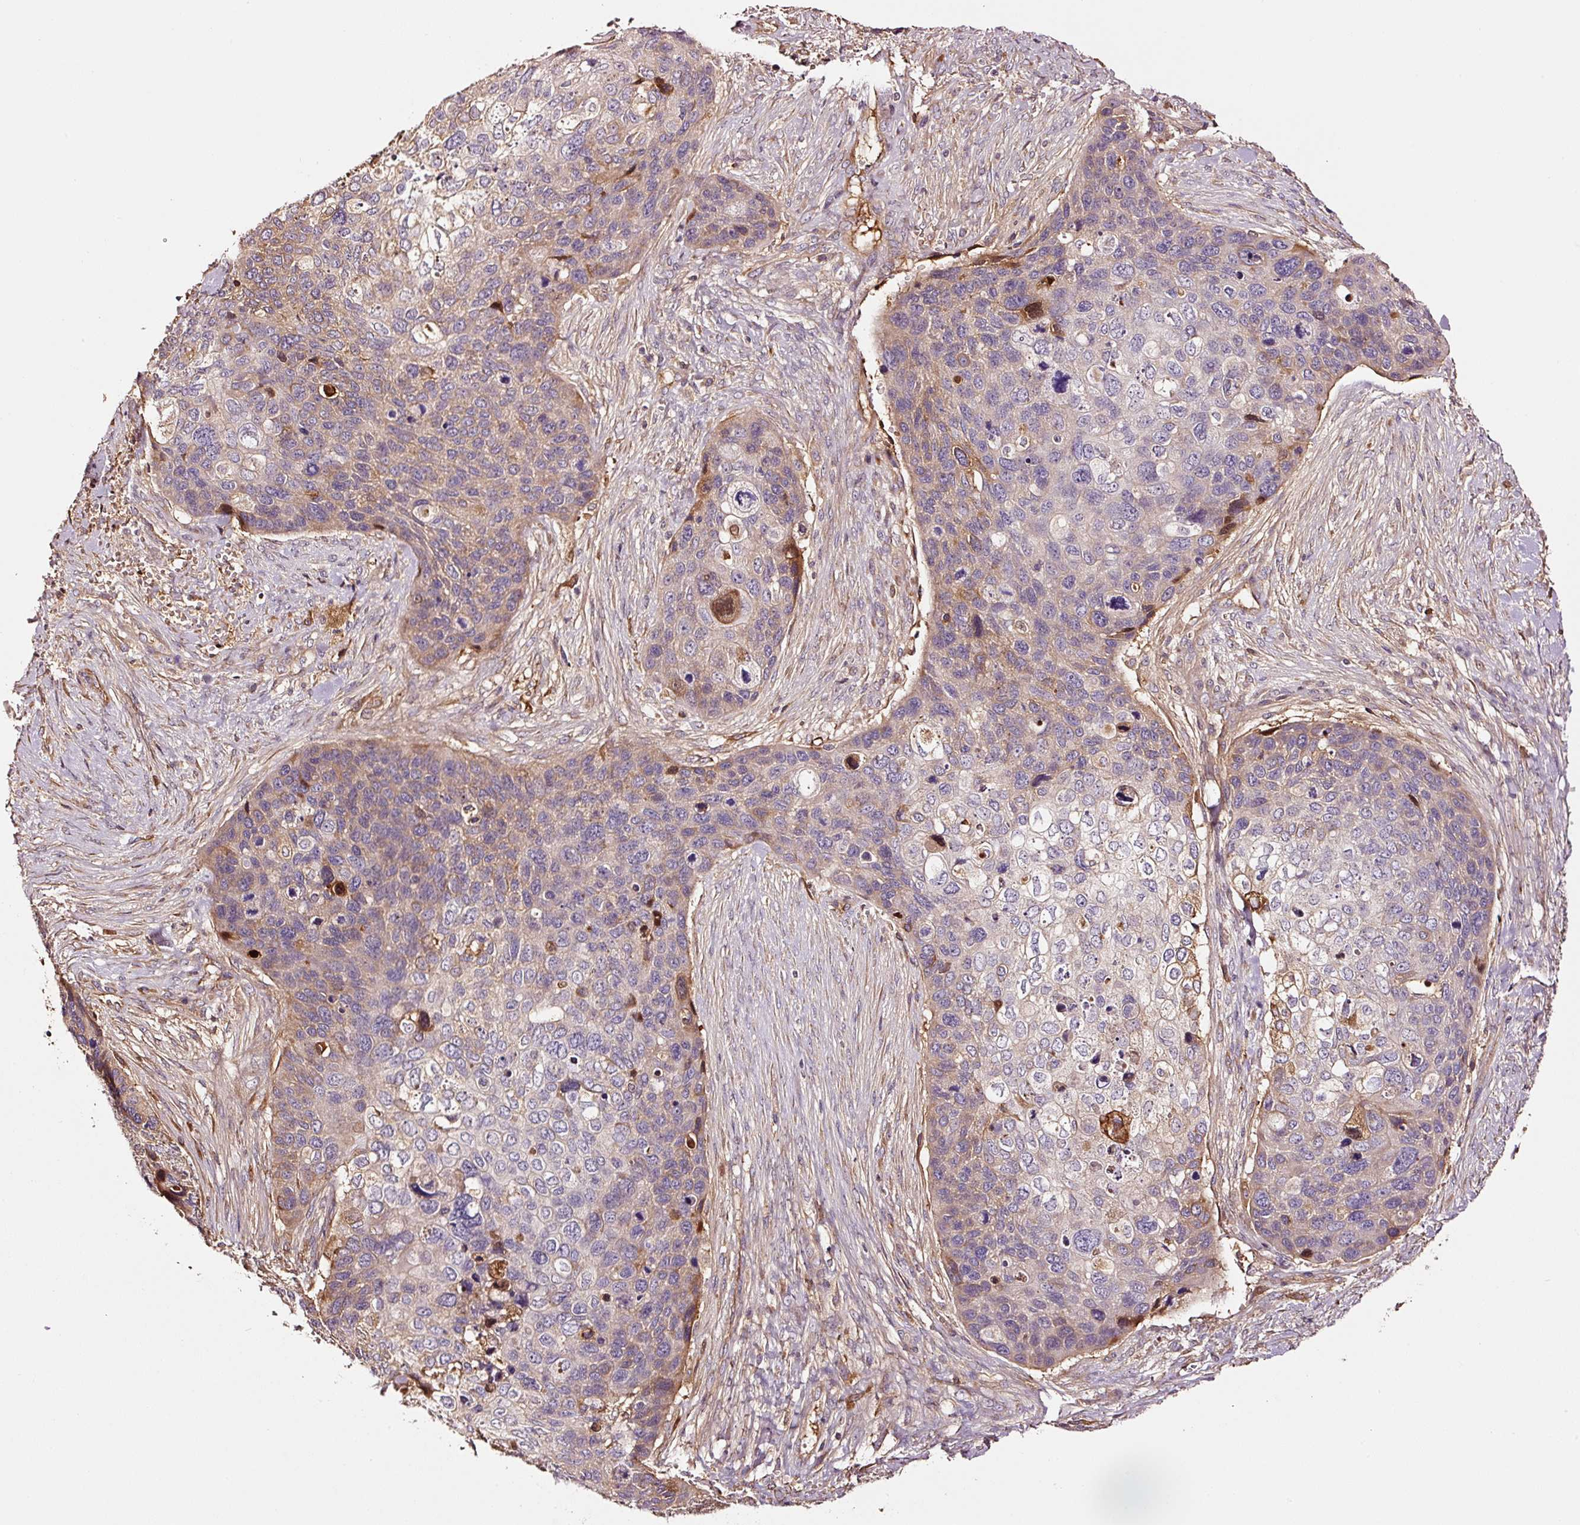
{"staining": {"intensity": "moderate", "quantity": "<25%", "location": "cytoplasmic/membranous"}, "tissue": "skin cancer", "cell_type": "Tumor cells", "image_type": "cancer", "snomed": [{"axis": "morphology", "description": "Basal cell carcinoma"}, {"axis": "topography", "description": "Skin"}], "caption": "Skin basal cell carcinoma stained with a protein marker shows moderate staining in tumor cells.", "gene": "PGLYRP2", "patient": {"sex": "female", "age": 74}}